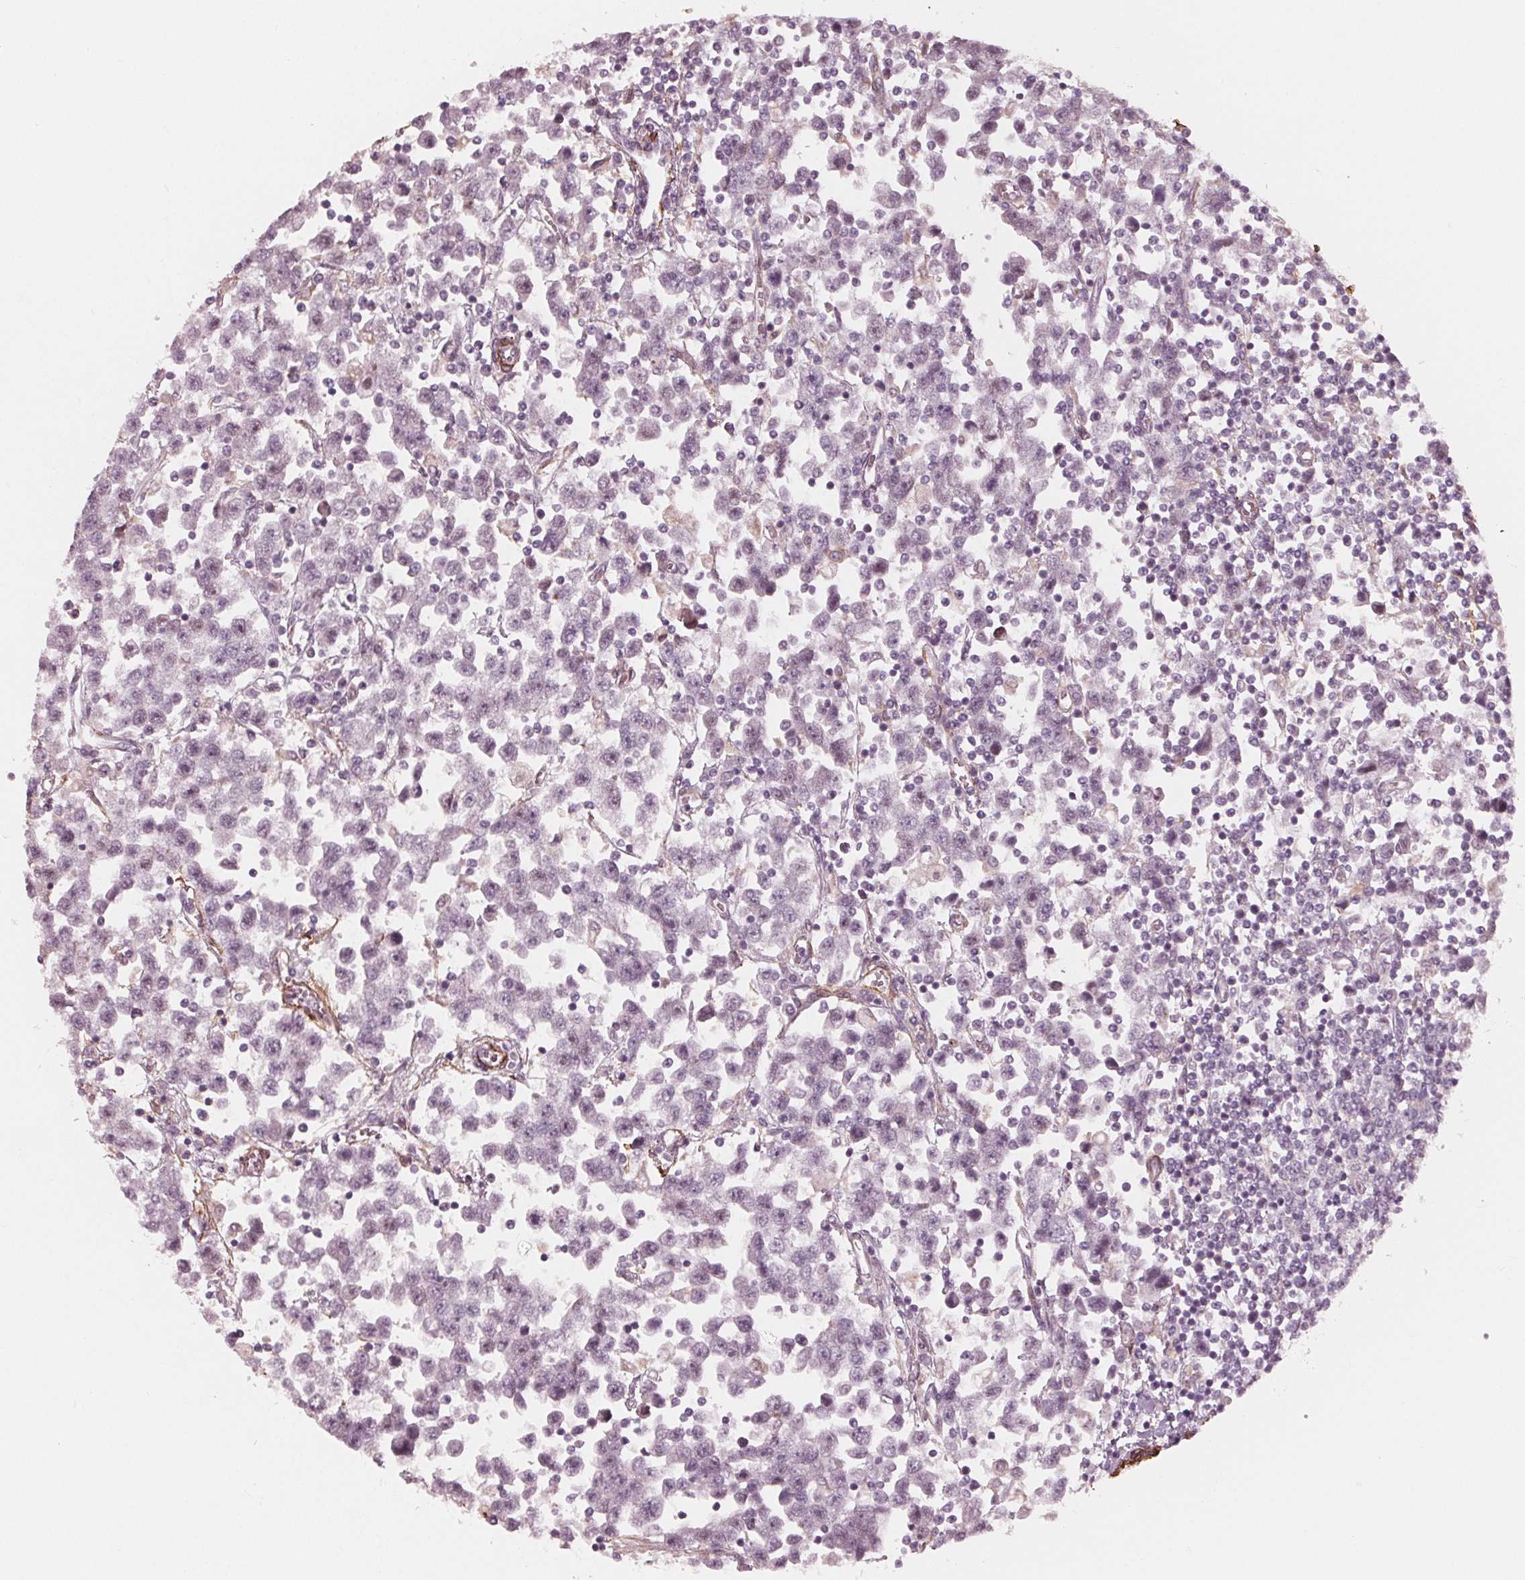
{"staining": {"intensity": "negative", "quantity": "none", "location": "none"}, "tissue": "testis cancer", "cell_type": "Tumor cells", "image_type": "cancer", "snomed": [{"axis": "morphology", "description": "Seminoma, NOS"}, {"axis": "topography", "description": "Testis"}], "caption": "Histopathology image shows no significant protein positivity in tumor cells of seminoma (testis). (IHC, brightfield microscopy, high magnification).", "gene": "MIER3", "patient": {"sex": "male", "age": 34}}